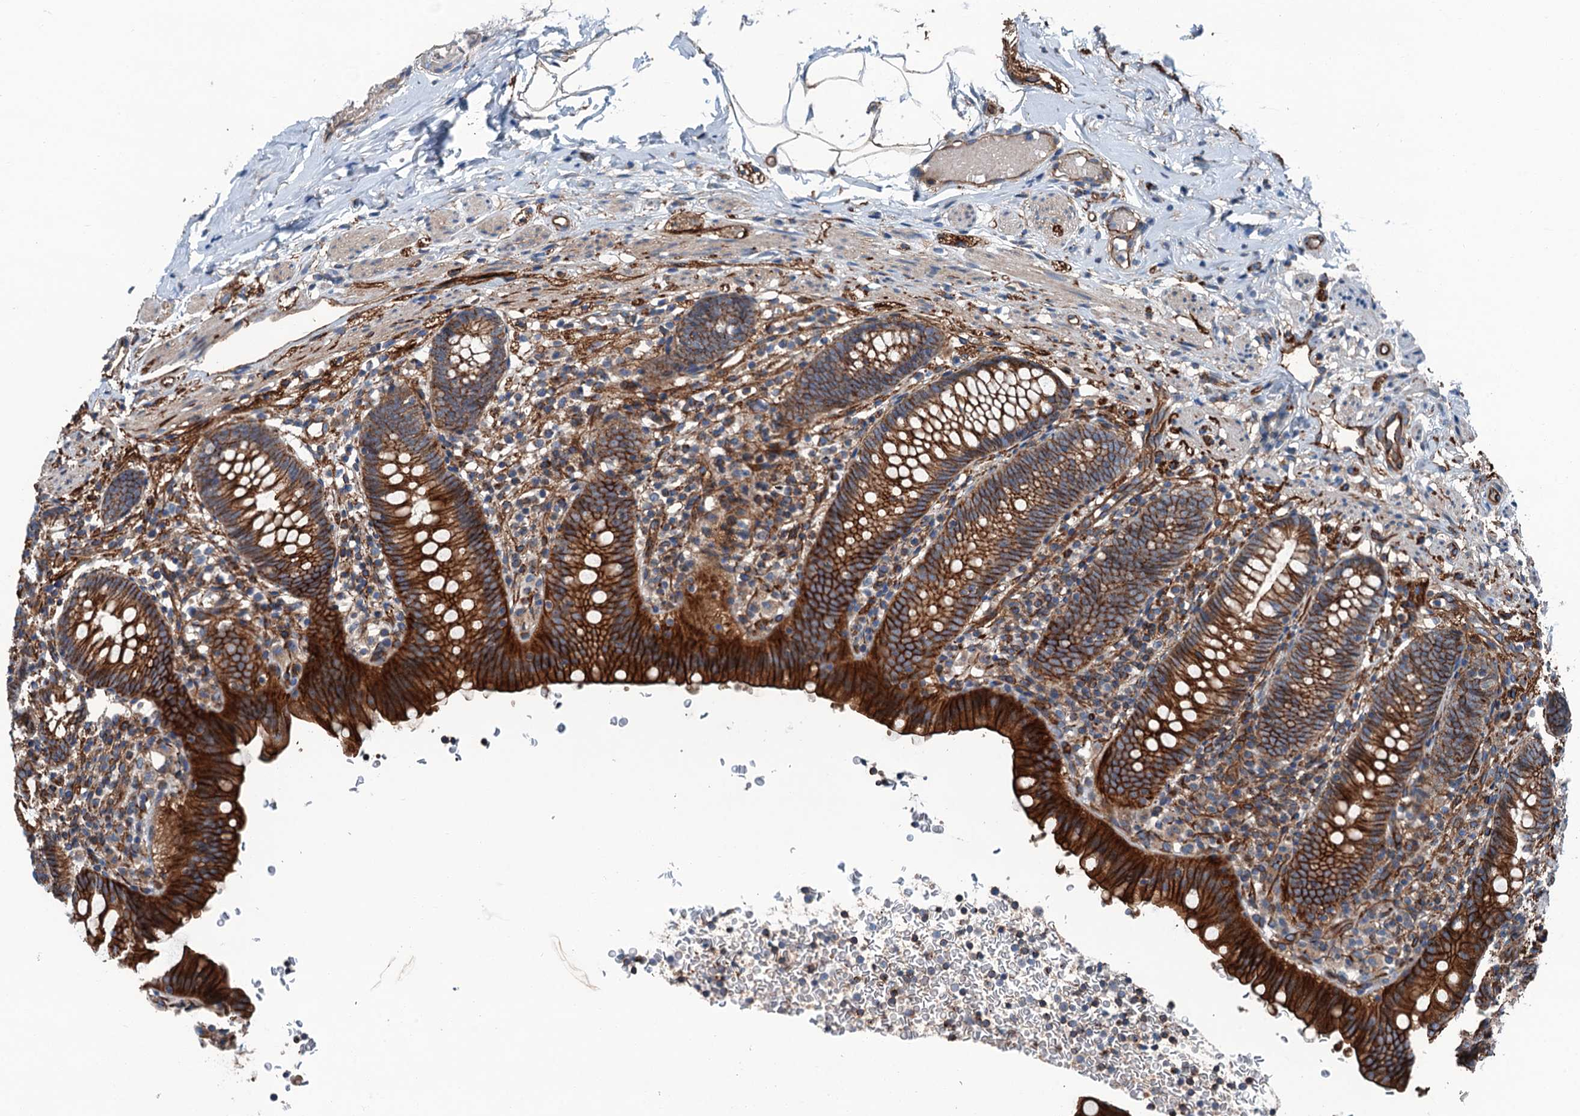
{"staining": {"intensity": "strong", "quantity": ">75%", "location": "cytoplasmic/membranous"}, "tissue": "appendix", "cell_type": "Glandular cells", "image_type": "normal", "snomed": [{"axis": "morphology", "description": "Normal tissue, NOS"}, {"axis": "topography", "description": "Appendix"}], "caption": "Glandular cells reveal high levels of strong cytoplasmic/membranous positivity in approximately >75% of cells in benign human appendix. The staining is performed using DAB brown chromogen to label protein expression. The nuclei are counter-stained blue using hematoxylin.", "gene": "NMRAL1", "patient": {"sex": "male", "age": 55}}